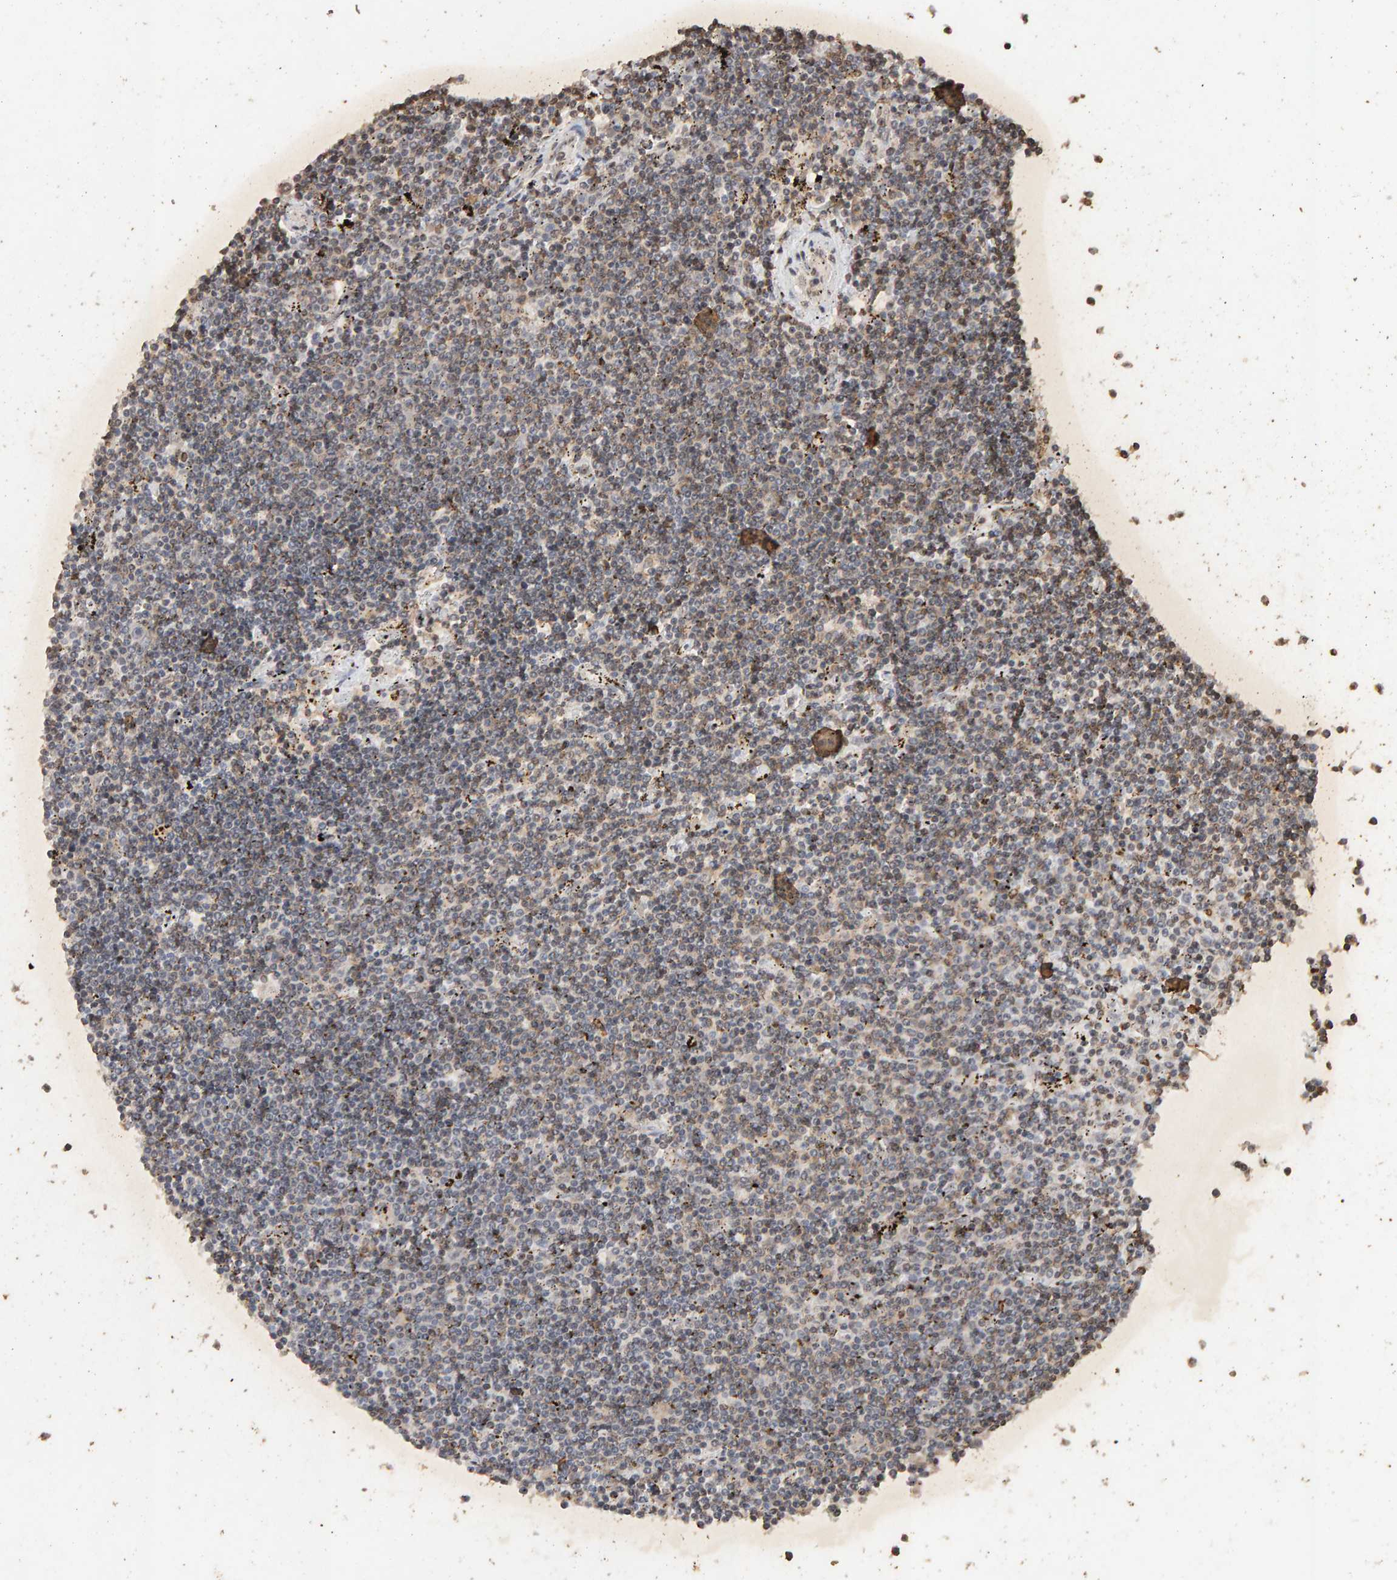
{"staining": {"intensity": "weak", "quantity": ">75%", "location": "cytoplasmic/membranous"}, "tissue": "lymphoma", "cell_type": "Tumor cells", "image_type": "cancer", "snomed": [{"axis": "morphology", "description": "Malignant lymphoma, non-Hodgkin's type, Low grade"}, {"axis": "topography", "description": "Spleen"}], "caption": "A brown stain shows weak cytoplasmic/membranous staining of a protein in lymphoma tumor cells.", "gene": "DNAJB5", "patient": {"sex": "male", "age": 76}}